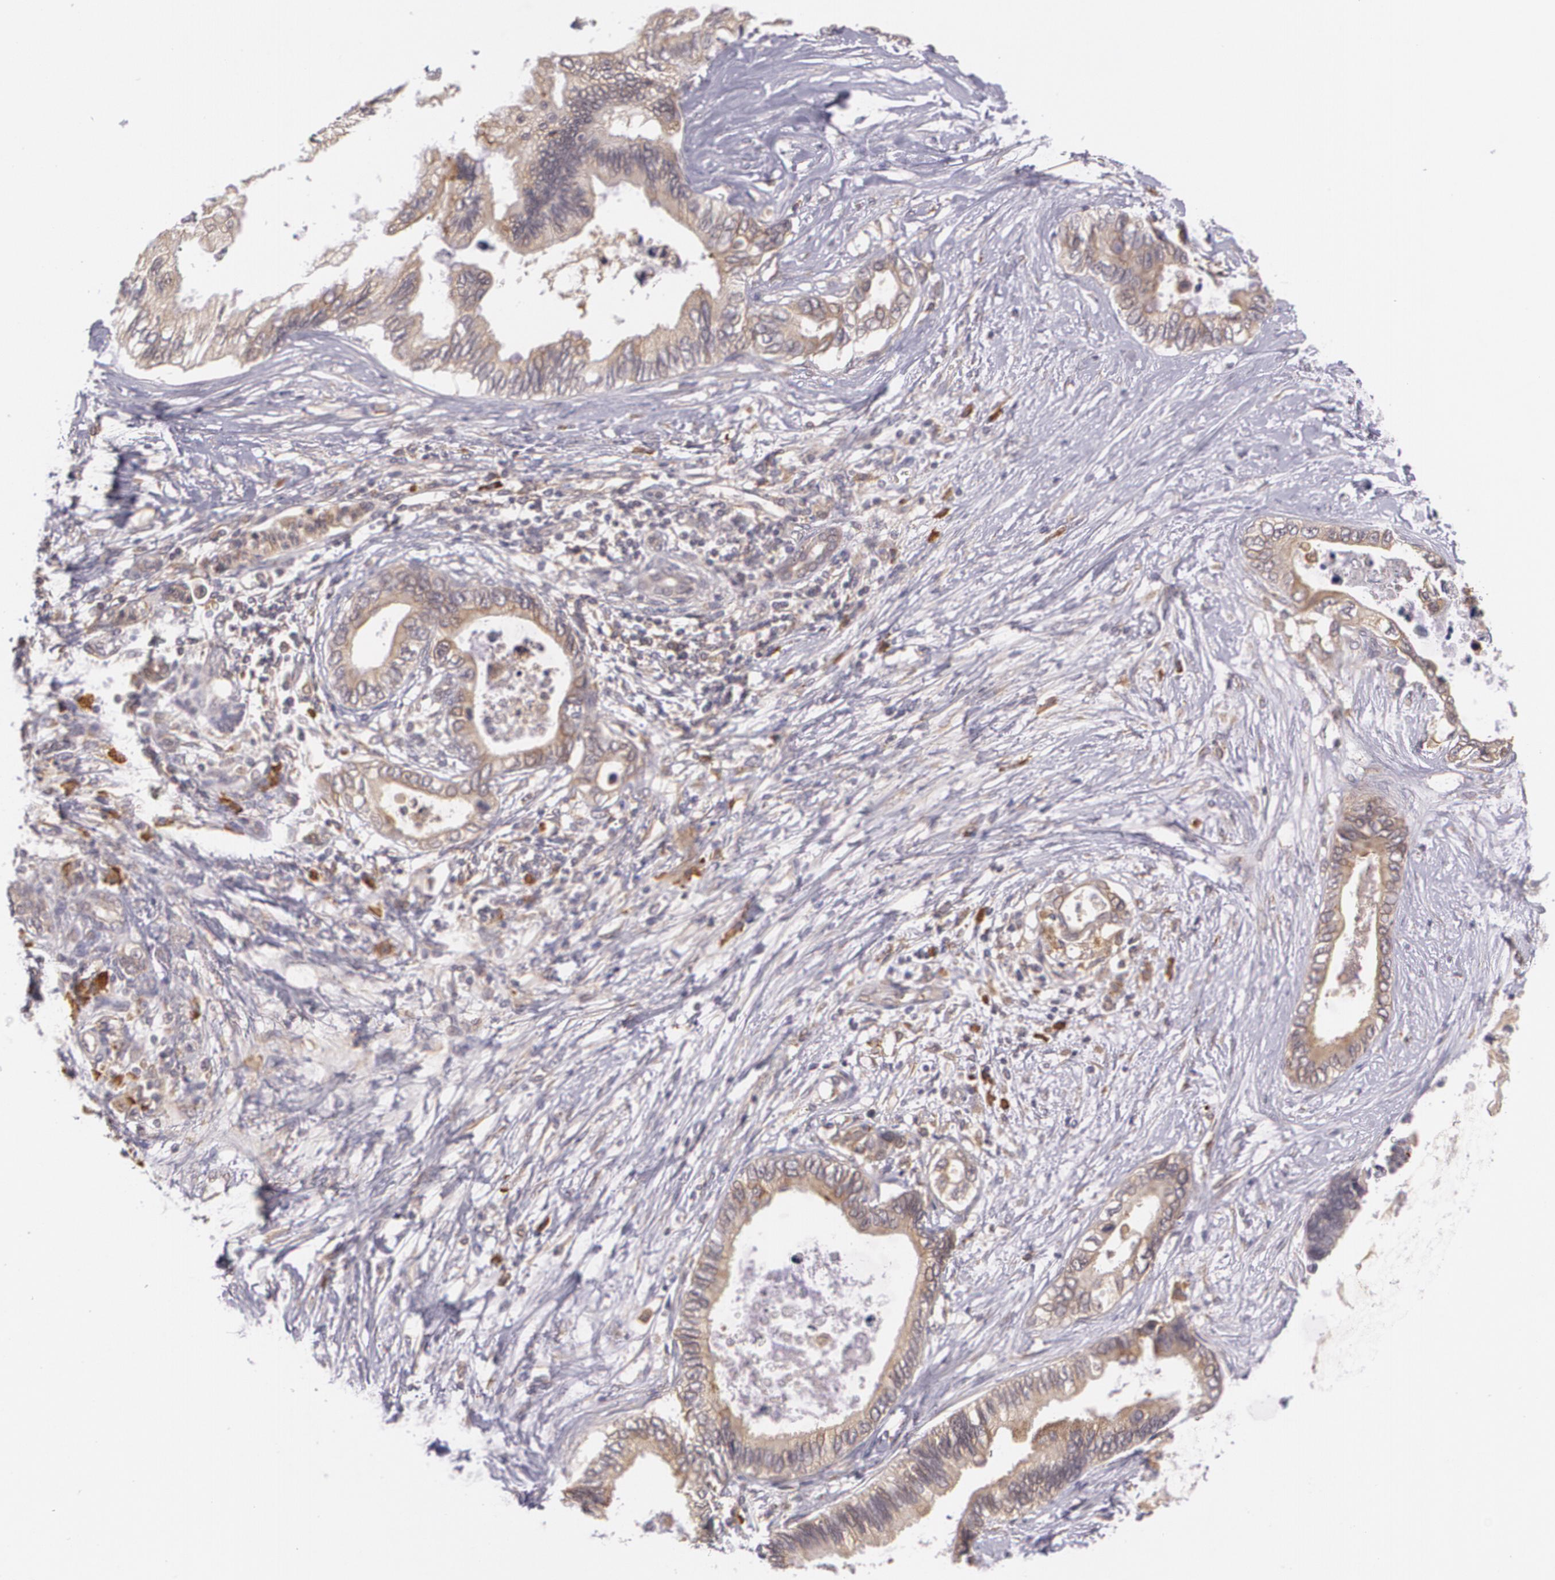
{"staining": {"intensity": "weak", "quantity": ">75%", "location": "cytoplasmic/membranous"}, "tissue": "pancreatic cancer", "cell_type": "Tumor cells", "image_type": "cancer", "snomed": [{"axis": "morphology", "description": "Adenocarcinoma, NOS"}, {"axis": "topography", "description": "Pancreas"}], "caption": "An immunohistochemistry micrograph of neoplastic tissue is shown. Protein staining in brown labels weak cytoplasmic/membranous positivity in pancreatic adenocarcinoma within tumor cells.", "gene": "CCL17", "patient": {"sex": "female", "age": 66}}